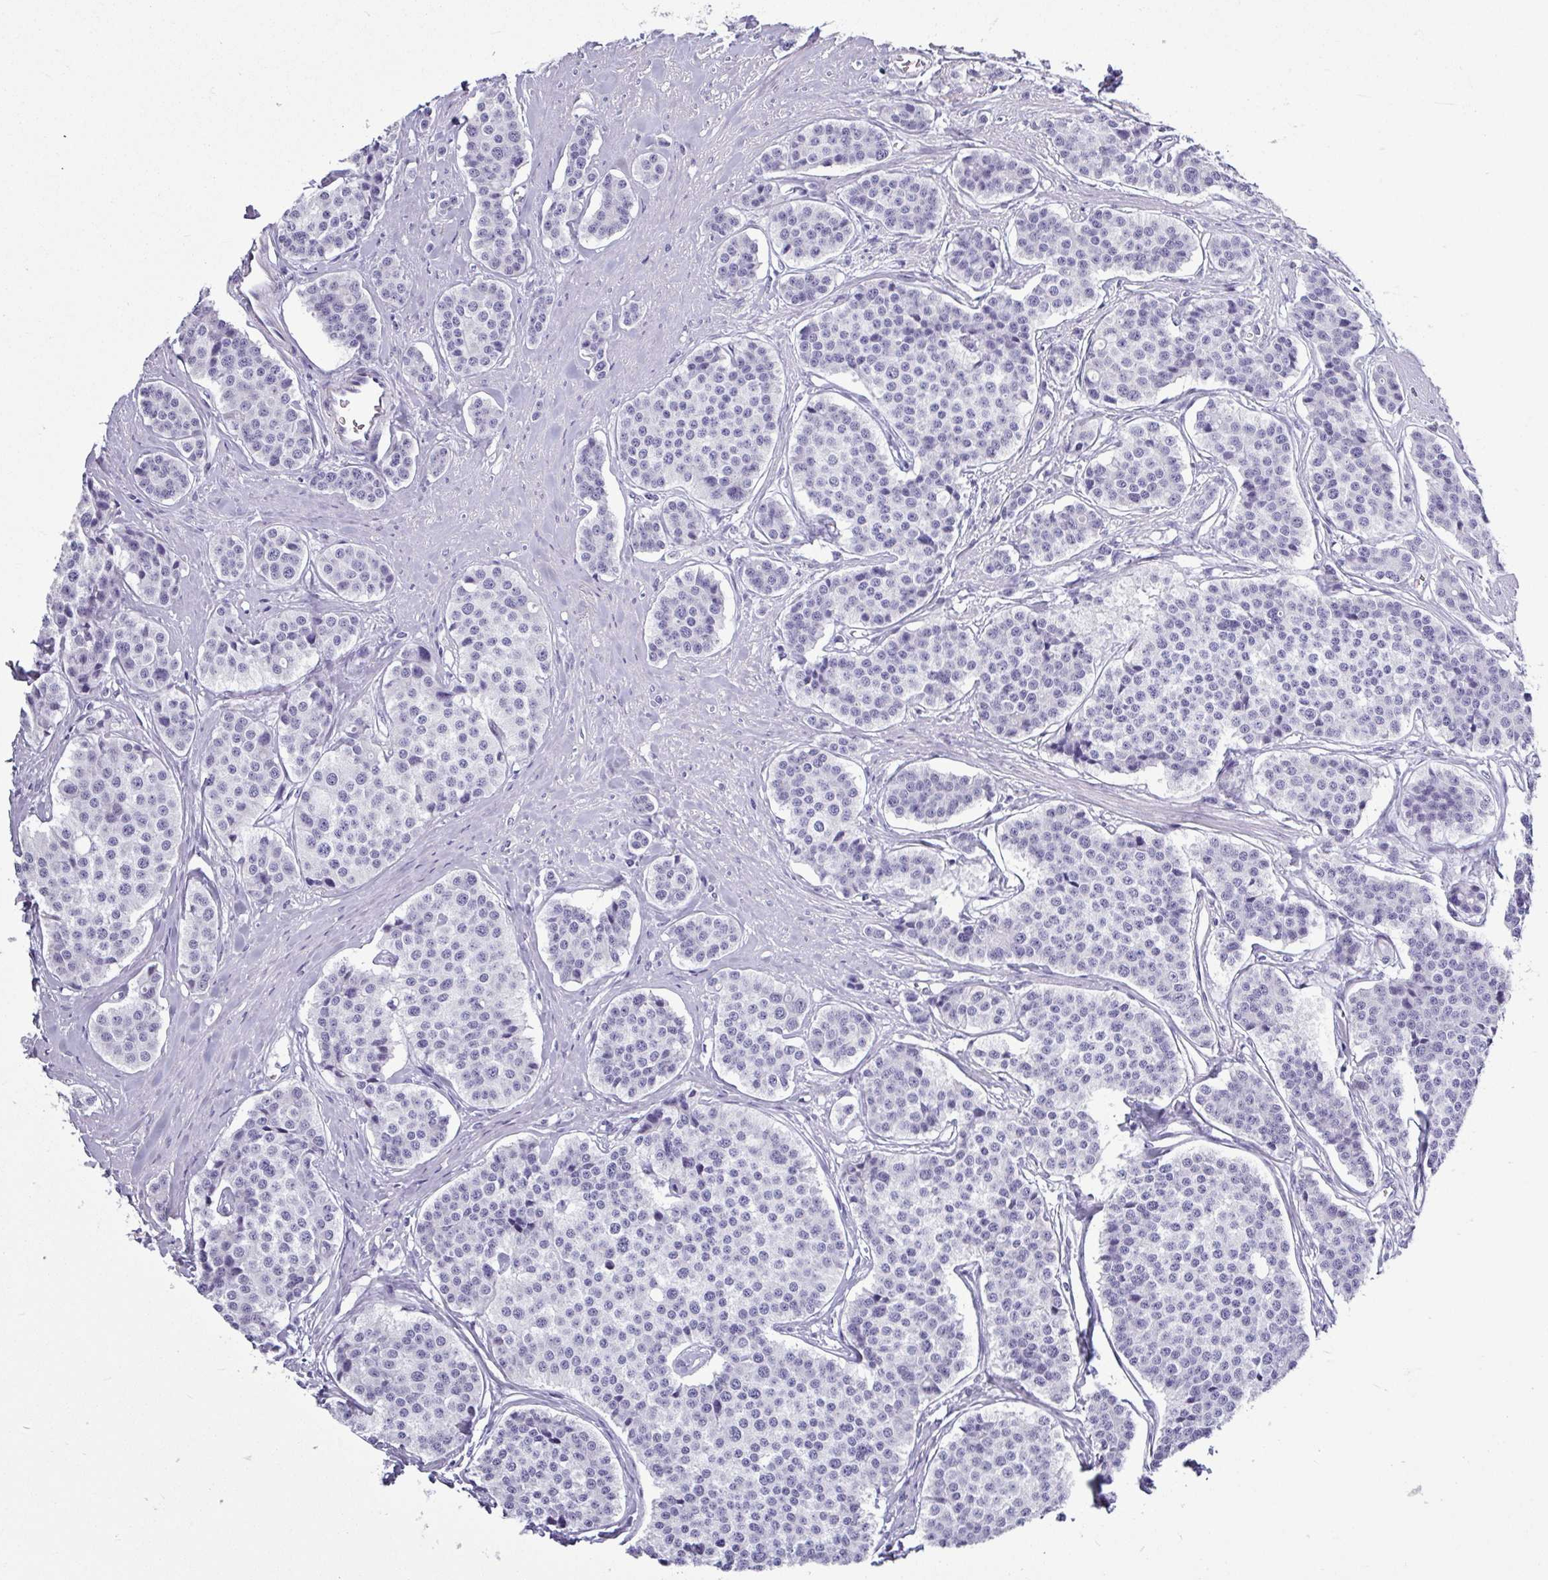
{"staining": {"intensity": "negative", "quantity": "none", "location": "none"}, "tissue": "carcinoid", "cell_type": "Tumor cells", "image_type": "cancer", "snomed": [{"axis": "morphology", "description": "Carcinoid, malignant, NOS"}, {"axis": "topography", "description": "Small intestine"}], "caption": "IHC photomicrograph of malignant carcinoid stained for a protein (brown), which shows no positivity in tumor cells.", "gene": "SRGAP1", "patient": {"sex": "male", "age": 60}}